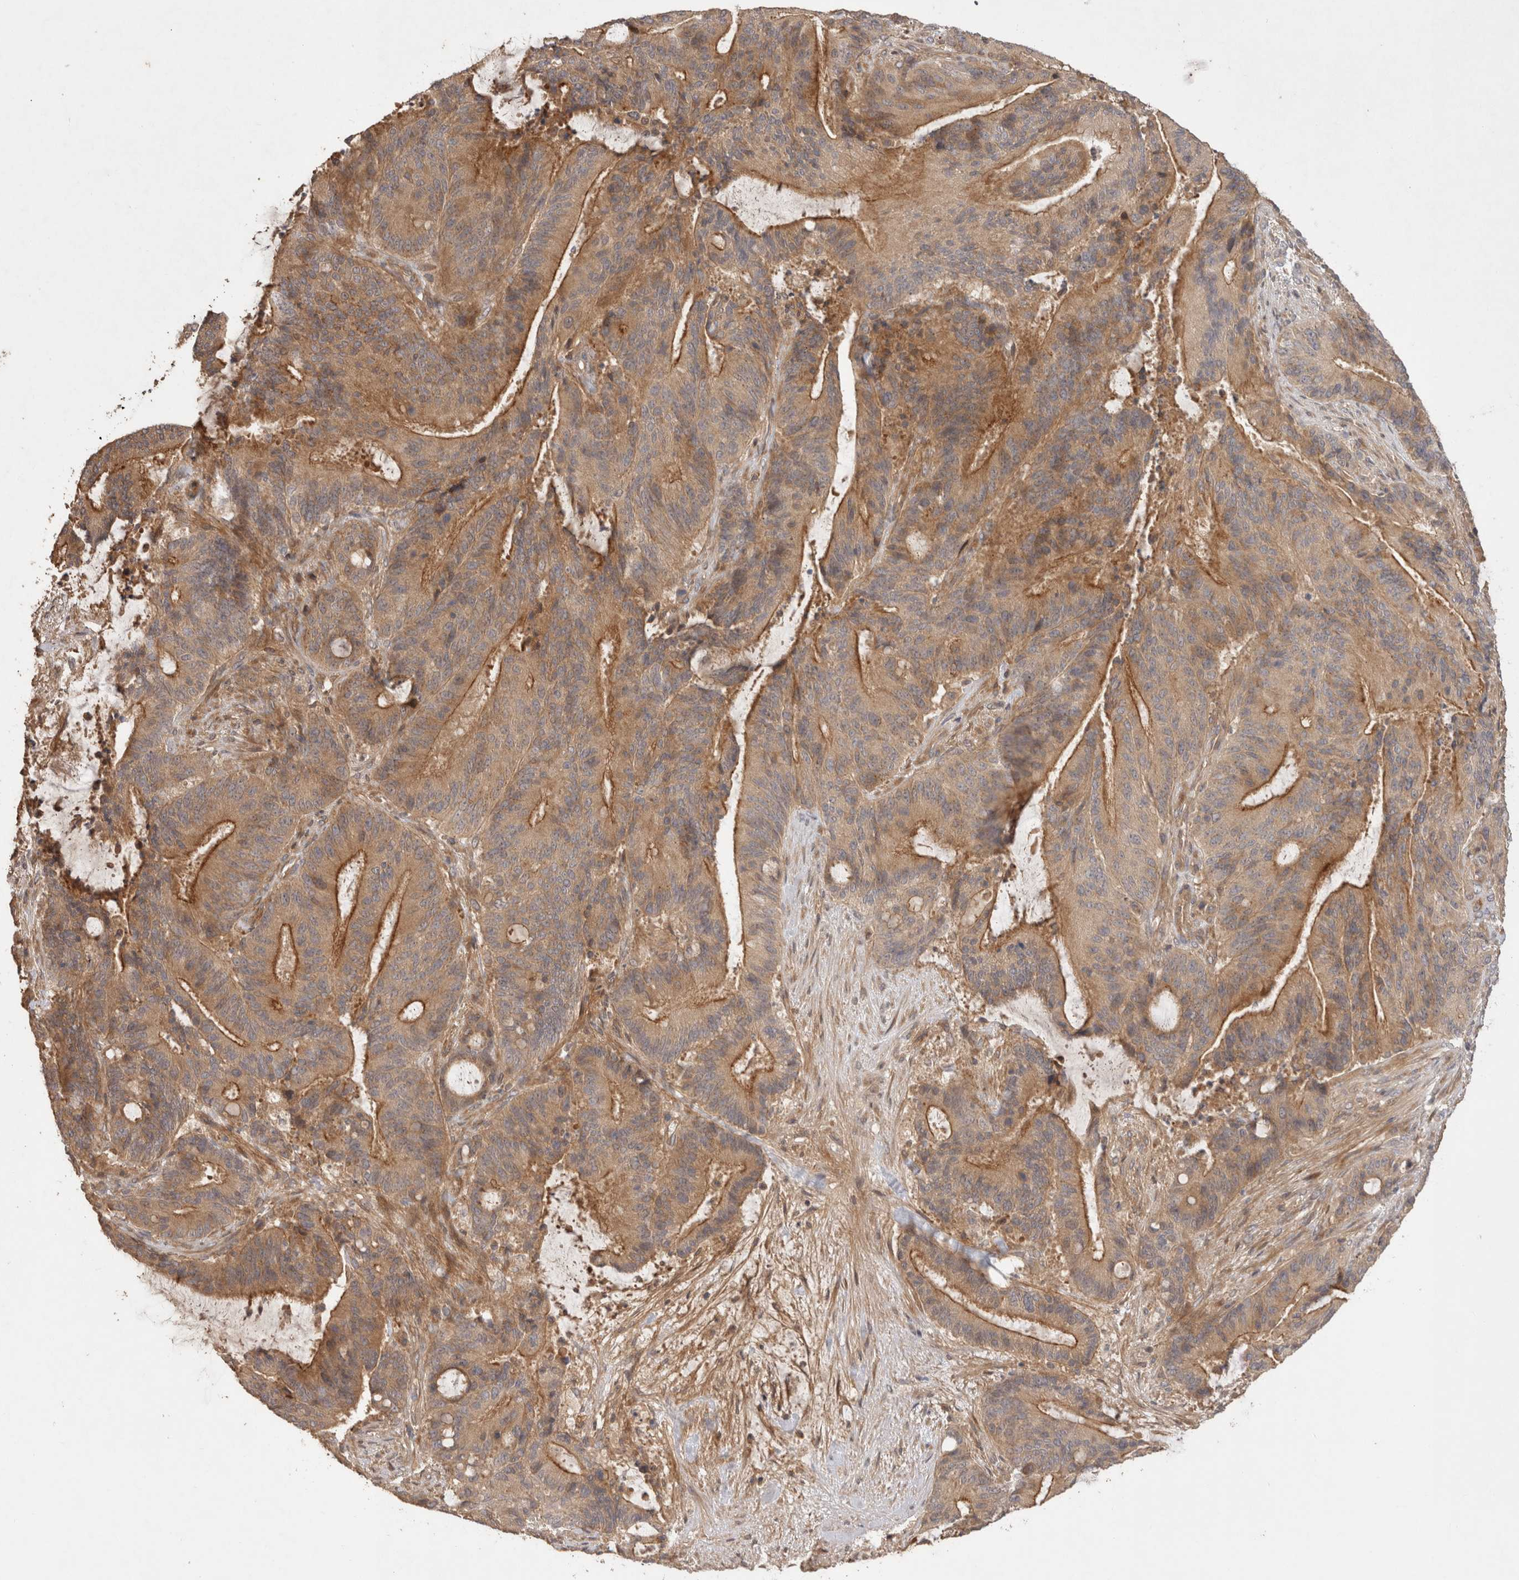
{"staining": {"intensity": "moderate", "quantity": ">75%", "location": "cytoplasmic/membranous"}, "tissue": "liver cancer", "cell_type": "Tumor cells", "image_type": "cancer", "snomed": [{"axis": "morphology", "description": "Normal tissue, NOS"}, {"axis": "morphology", "description": "Cholangiocarcinoma"}, {"axis": "topography", "description": "Liver"}, {"axis": "topography", "description": "Peripheral nerve tissue"}], "caption": "A high-resolution image shows immunohistochemistry staining of liver cancer (cholangiocarcinoma), which demonstrates moderate cytoplasmic/membranous positivity in approximately >75% of tumor cells. (brown staining indicates protein expression, while blue staining denotes nuclei).", "gene": "PPP1R42", "patient": {"sex": "female", "age": 73}}